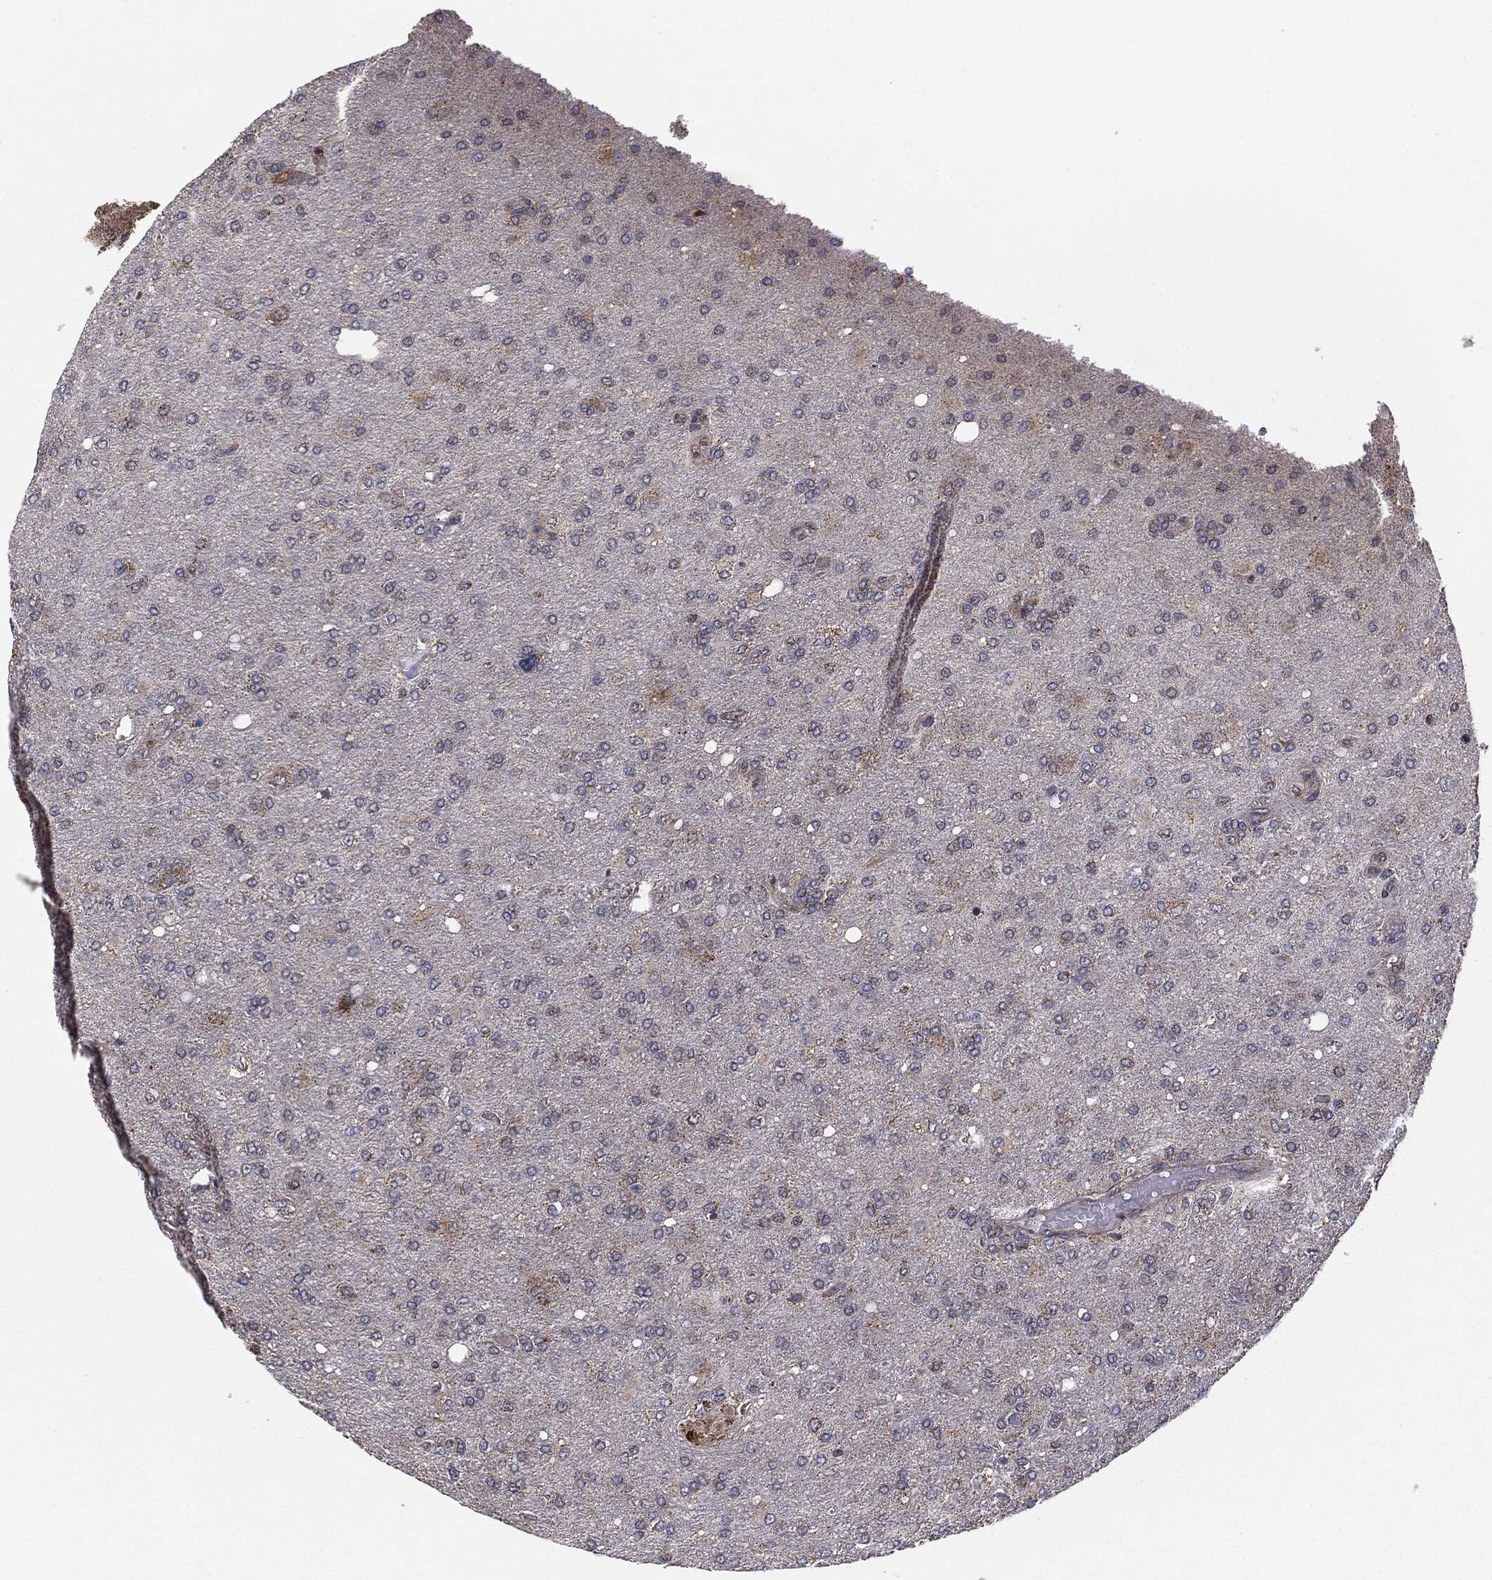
{"staining": {"intensity": "moderate", "quantity": "<25%", "location": "cytoplasmic/membranous"}, "tissue": "glioma", "cell_type": "Tumor cells", "image_type": "cancer", "snomed": [{"axis": "morphology", "description": "Glioma, malignant, High grade"}, {"axis": "topography", "description": "Cerebral cortex"}], "caption": "Tumor cells show low levels of moderate cytoplasmic/membranous staining in about <25% of cells in glioma. The staining is performed using DAB brown chromogen to label protein expression. The nuclei are counter-stained blue using hematoxylin.", "gene": "MTOR", "patient": {"sex": "male", "age": 70}}